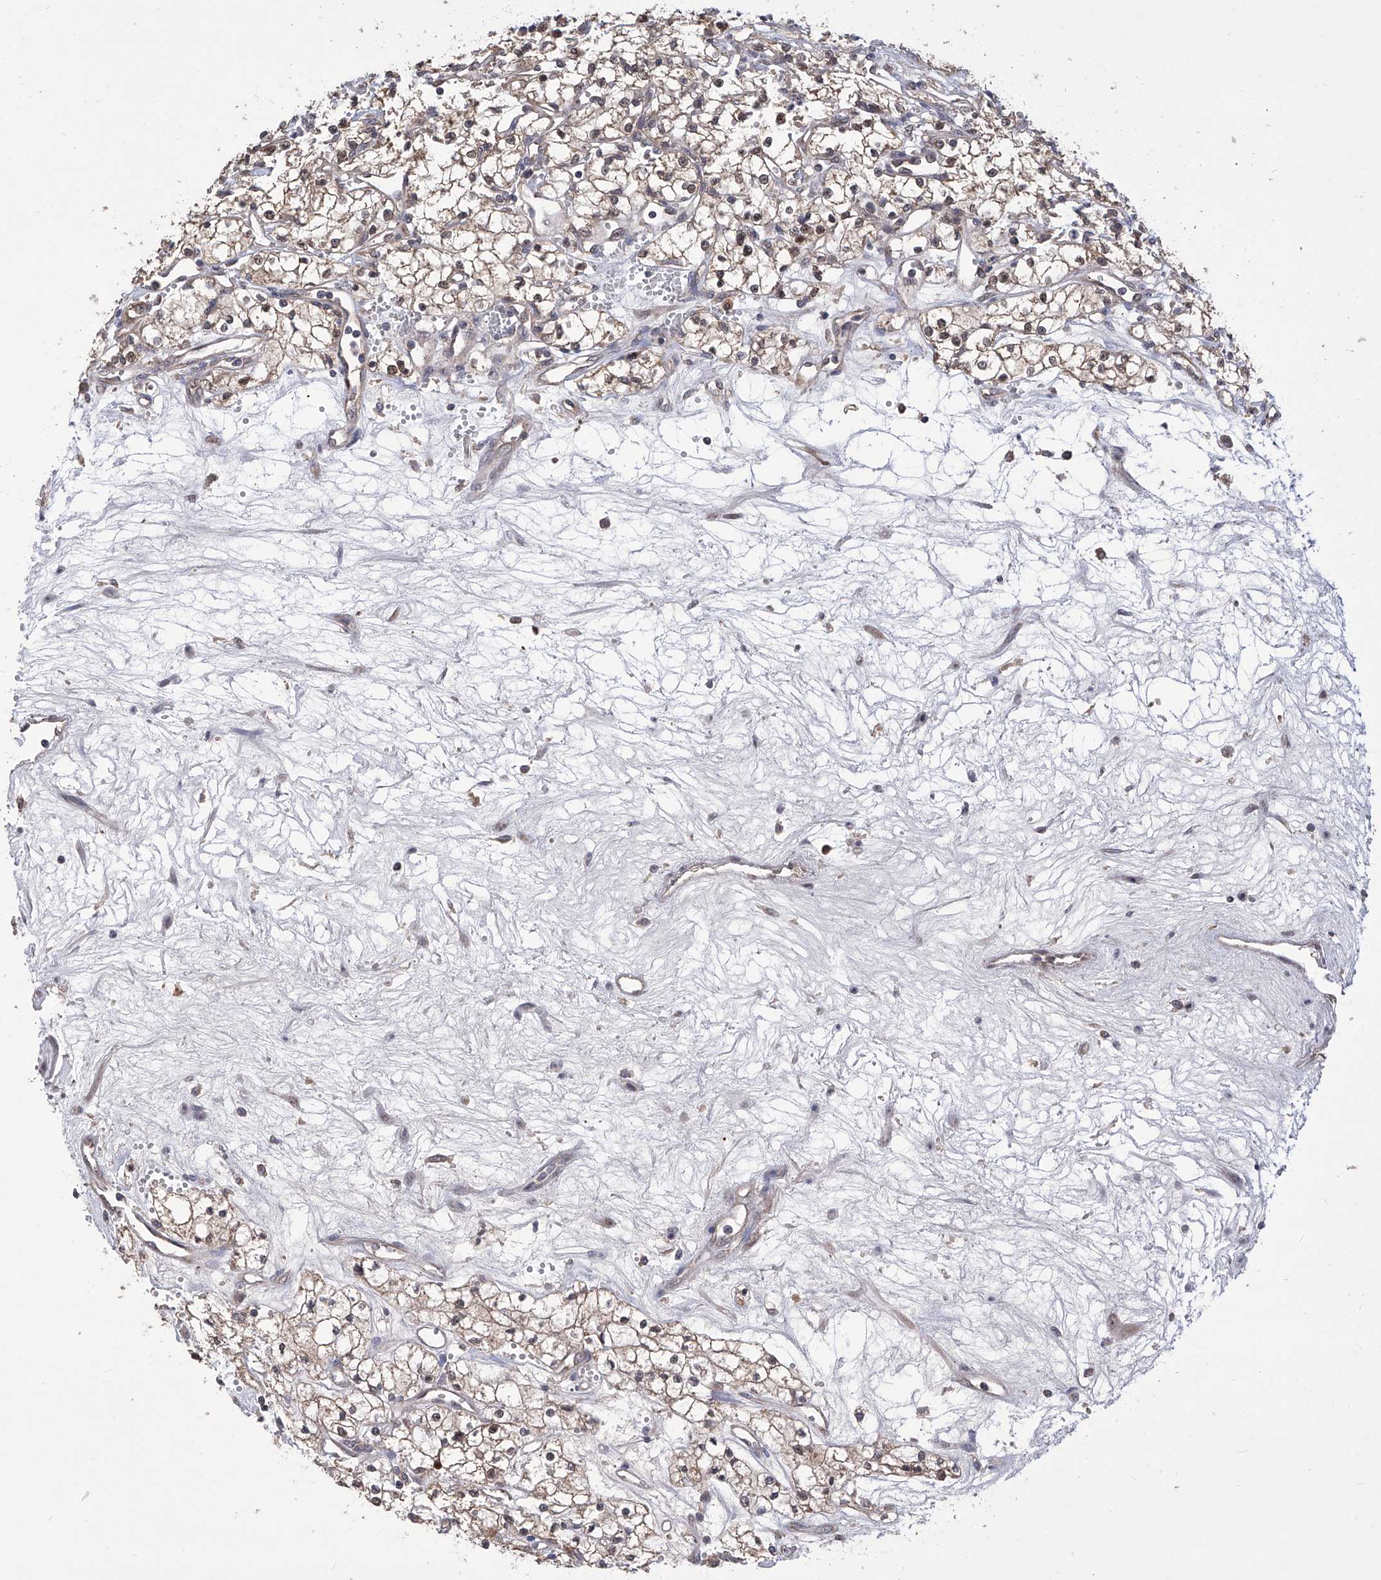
{"staining": {"intensity": "weak", "quantity": ">75%", "location": "cytoplasmic/membranous"}, "tissue": "renal cancer", "cell_type": "Tumor cells", "image_type": "cancer", "snomed": [{"axis": "morphology", "description": "Adenocarcinoma, NOS"}, {"axis": "topography", "description": "Kidney"}], "caption": "This is an image of immunohistochemistry staining of adenocarcinoma (renal), which shows weak staining in the cytoplasmic/membranous of tumor cells.", "gene": "USP45", "patient": {"sex": "male", "age": 59}}